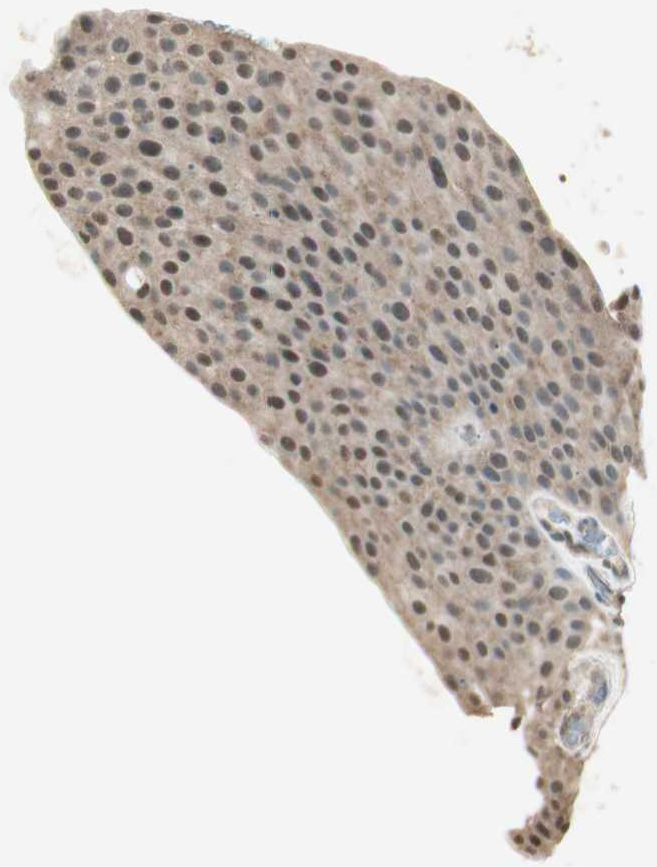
{"staining": {"intensity": "moderate", "quantity": "25%-75%", "location": "nuclear"}, "tissue": "urothelial cancer", "cell_type": "Tumor cells", "image_type": "cancer", "snomed": [{"axis": "morphology", "description": "Urothelial carcinoma, Low grade"}, {"axis": "topography", "description": "Smooth muscle"}, {"axis": "topography", "description": "Urinary bladder"}], "caption": "A medium amount of moderate nuclear positivity is present in approximately 25%-75% of tumor cells in urothelial cancer tissue. The staining was performed using DAB to visualize the protein expression in brown, while the nuclei were stained in blue with hematoxylin (Magnification: 20x).", "gene": "USP5", "patient": {"sex": "male", "age": 60}}